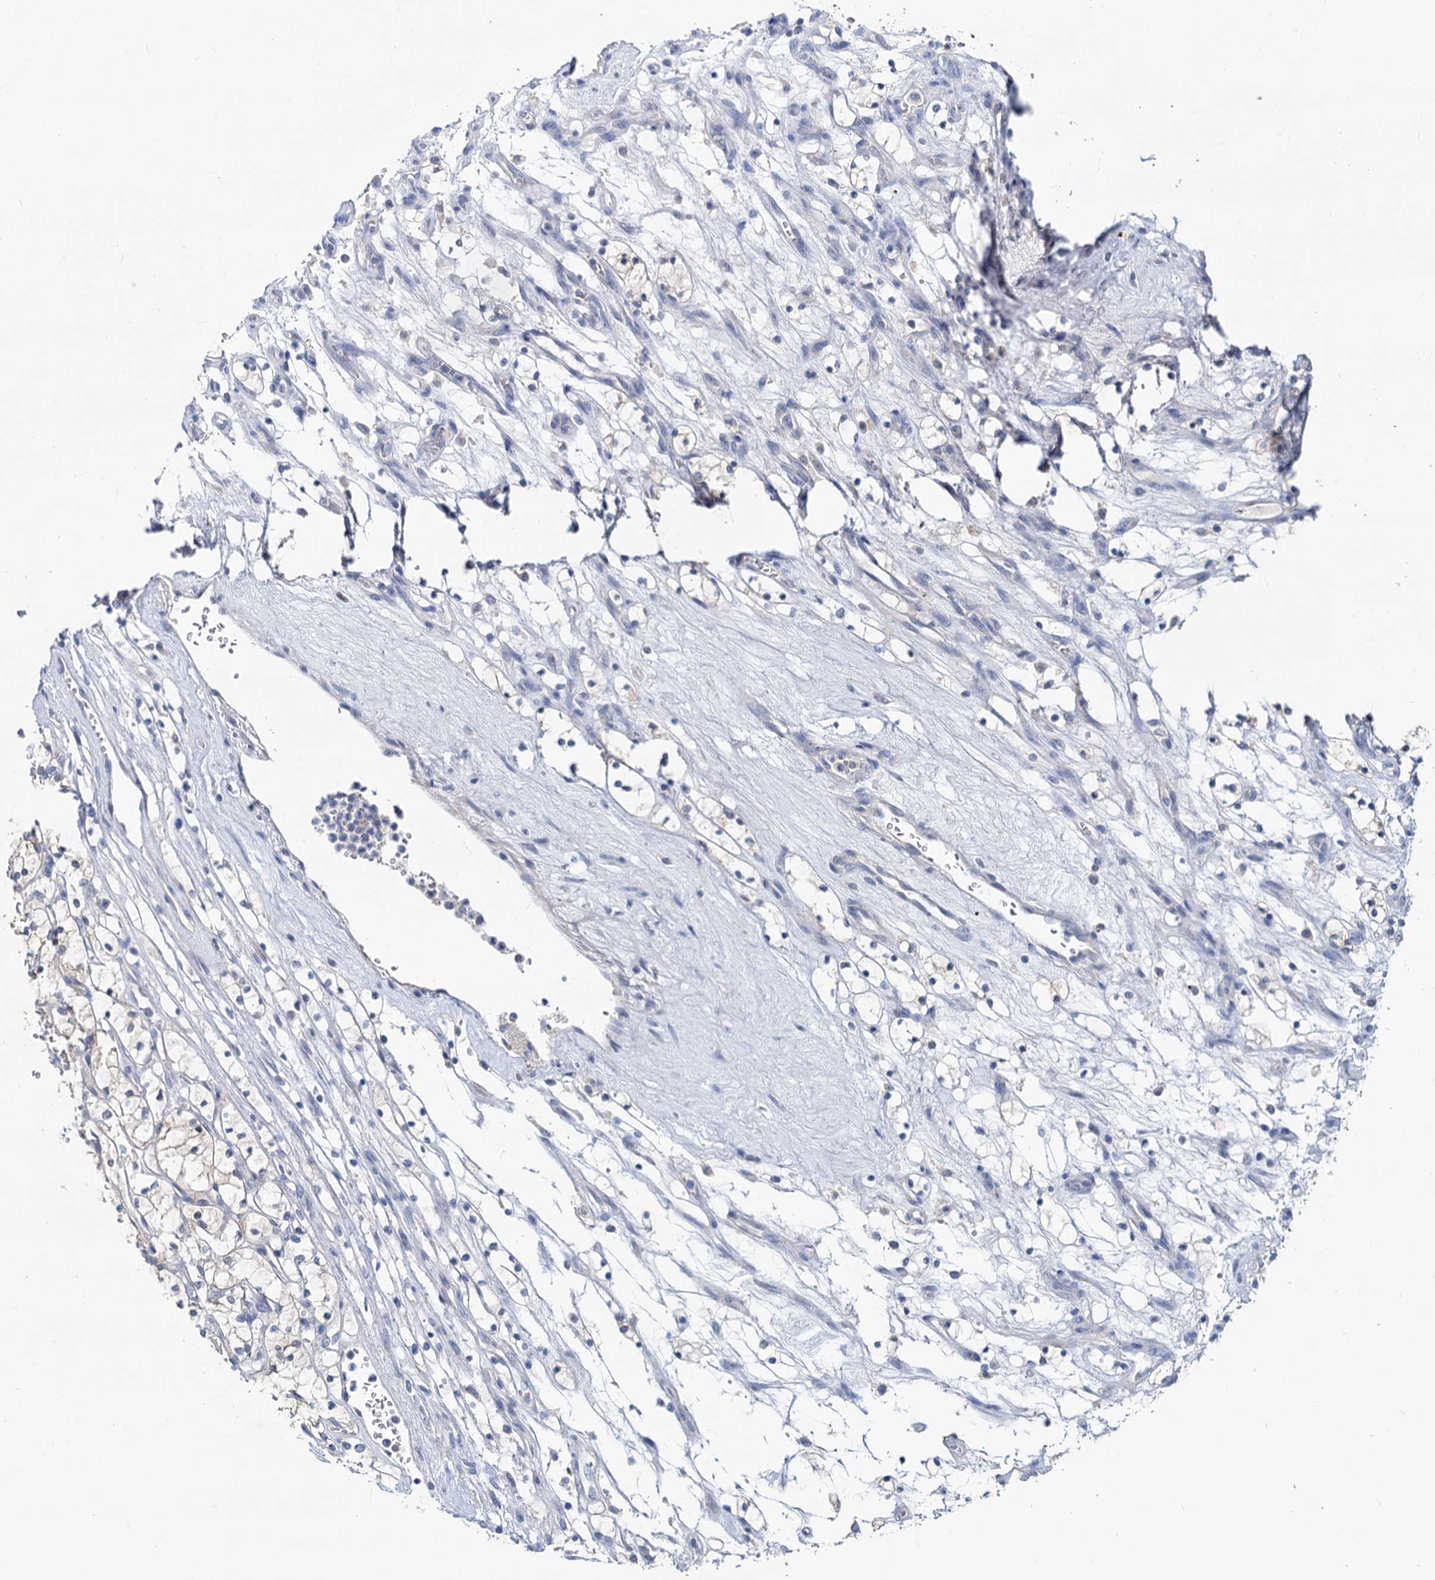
{"staining": {"intensity": "weak", "quantity": "<25%", "location": "cytoplasmic/membranous"}, "tissue": "renal cancer", "cell_type": "Tumor cells", "image_type": "cancer", "snomed": [{"axis": "morphology", "description": "Adenocarcinoma, NOS"}, {"axis": "topography", "description": "Kidney"}], "caption": "There is no significant positivity in tumor cells of renal cancer.", "gene": "ANKRD42", "patient": {"sex": "female", "age": 69}}